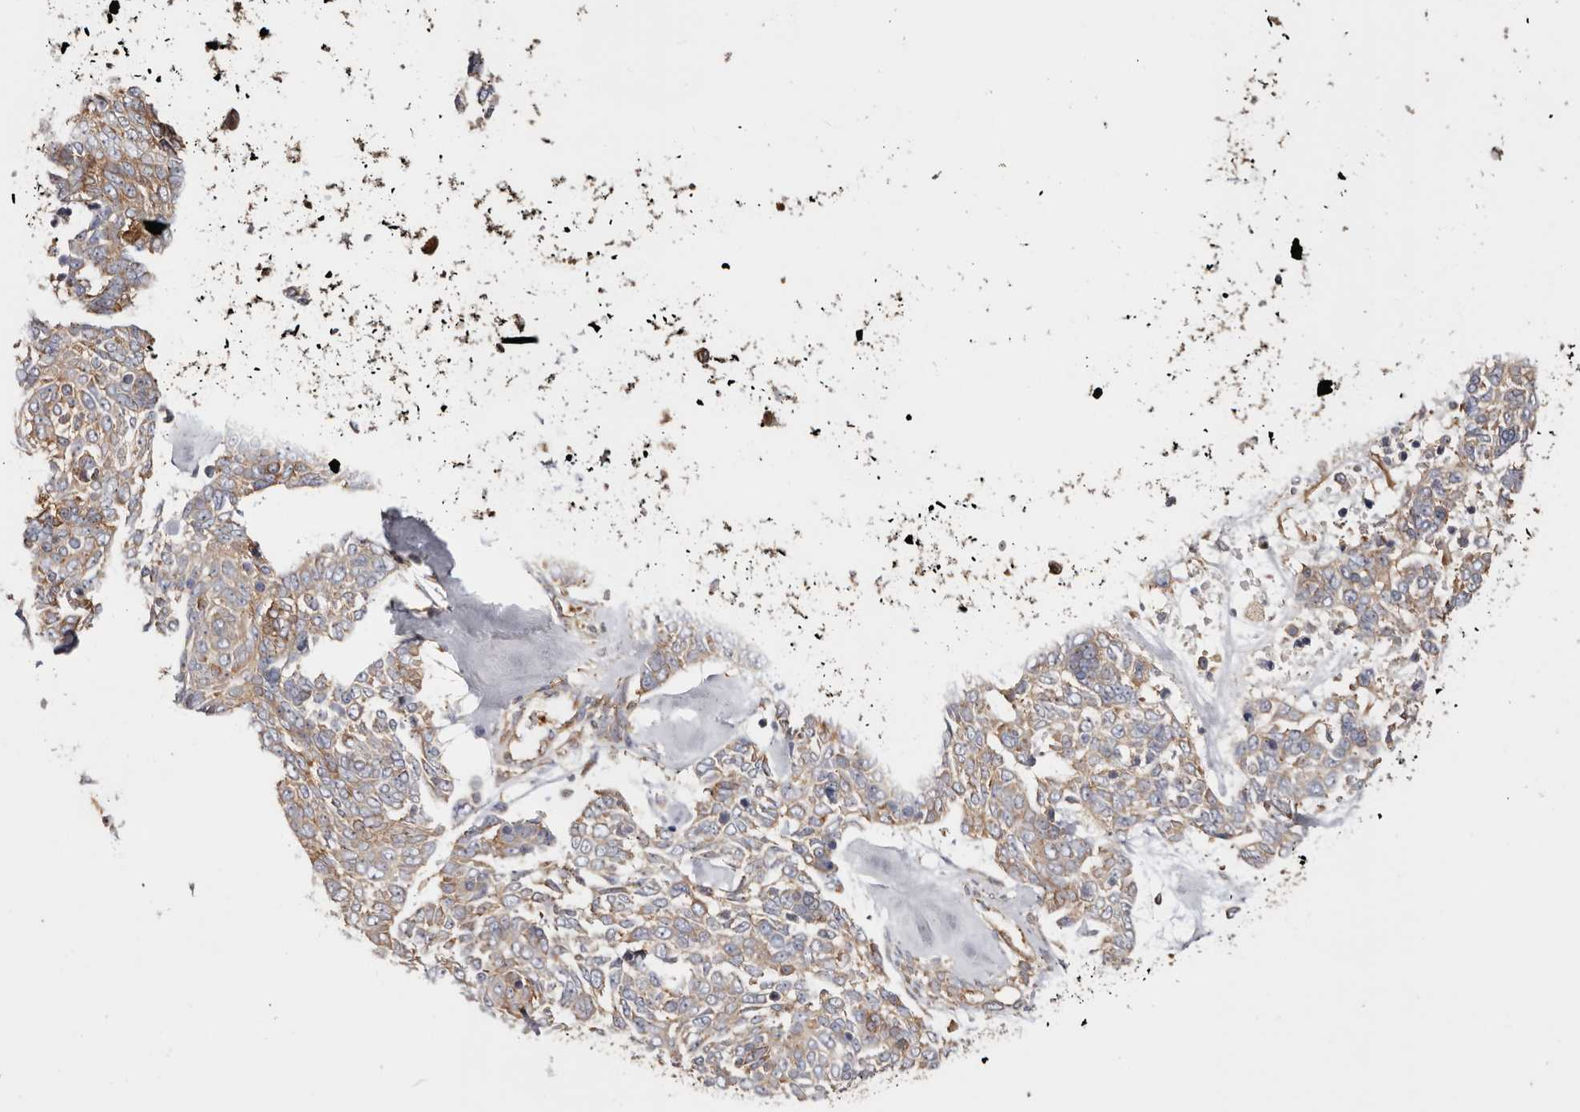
{"staining": {"intensity": "moderate", "quantity": ">75%", "location": "cytoplasmic/membranous"}, "tissue": "skin cancer", "cell_type": "Tumor cells", "image_type": "cancer", "snomed": [{"axis": "morphology", "description": "Basal cell carcinoma"}, {"axis": "topography", "description": "Skin"}], "caption": "Protein staining by immunohistochemistry (IHC) reveals moderate cytoplasmic/membranous expression in approximately >75% of tumor cells in skin cancer (basal cell carcinoma).", "gene": "EPRS1", "patient": {"sex": "female", "age": 81}}